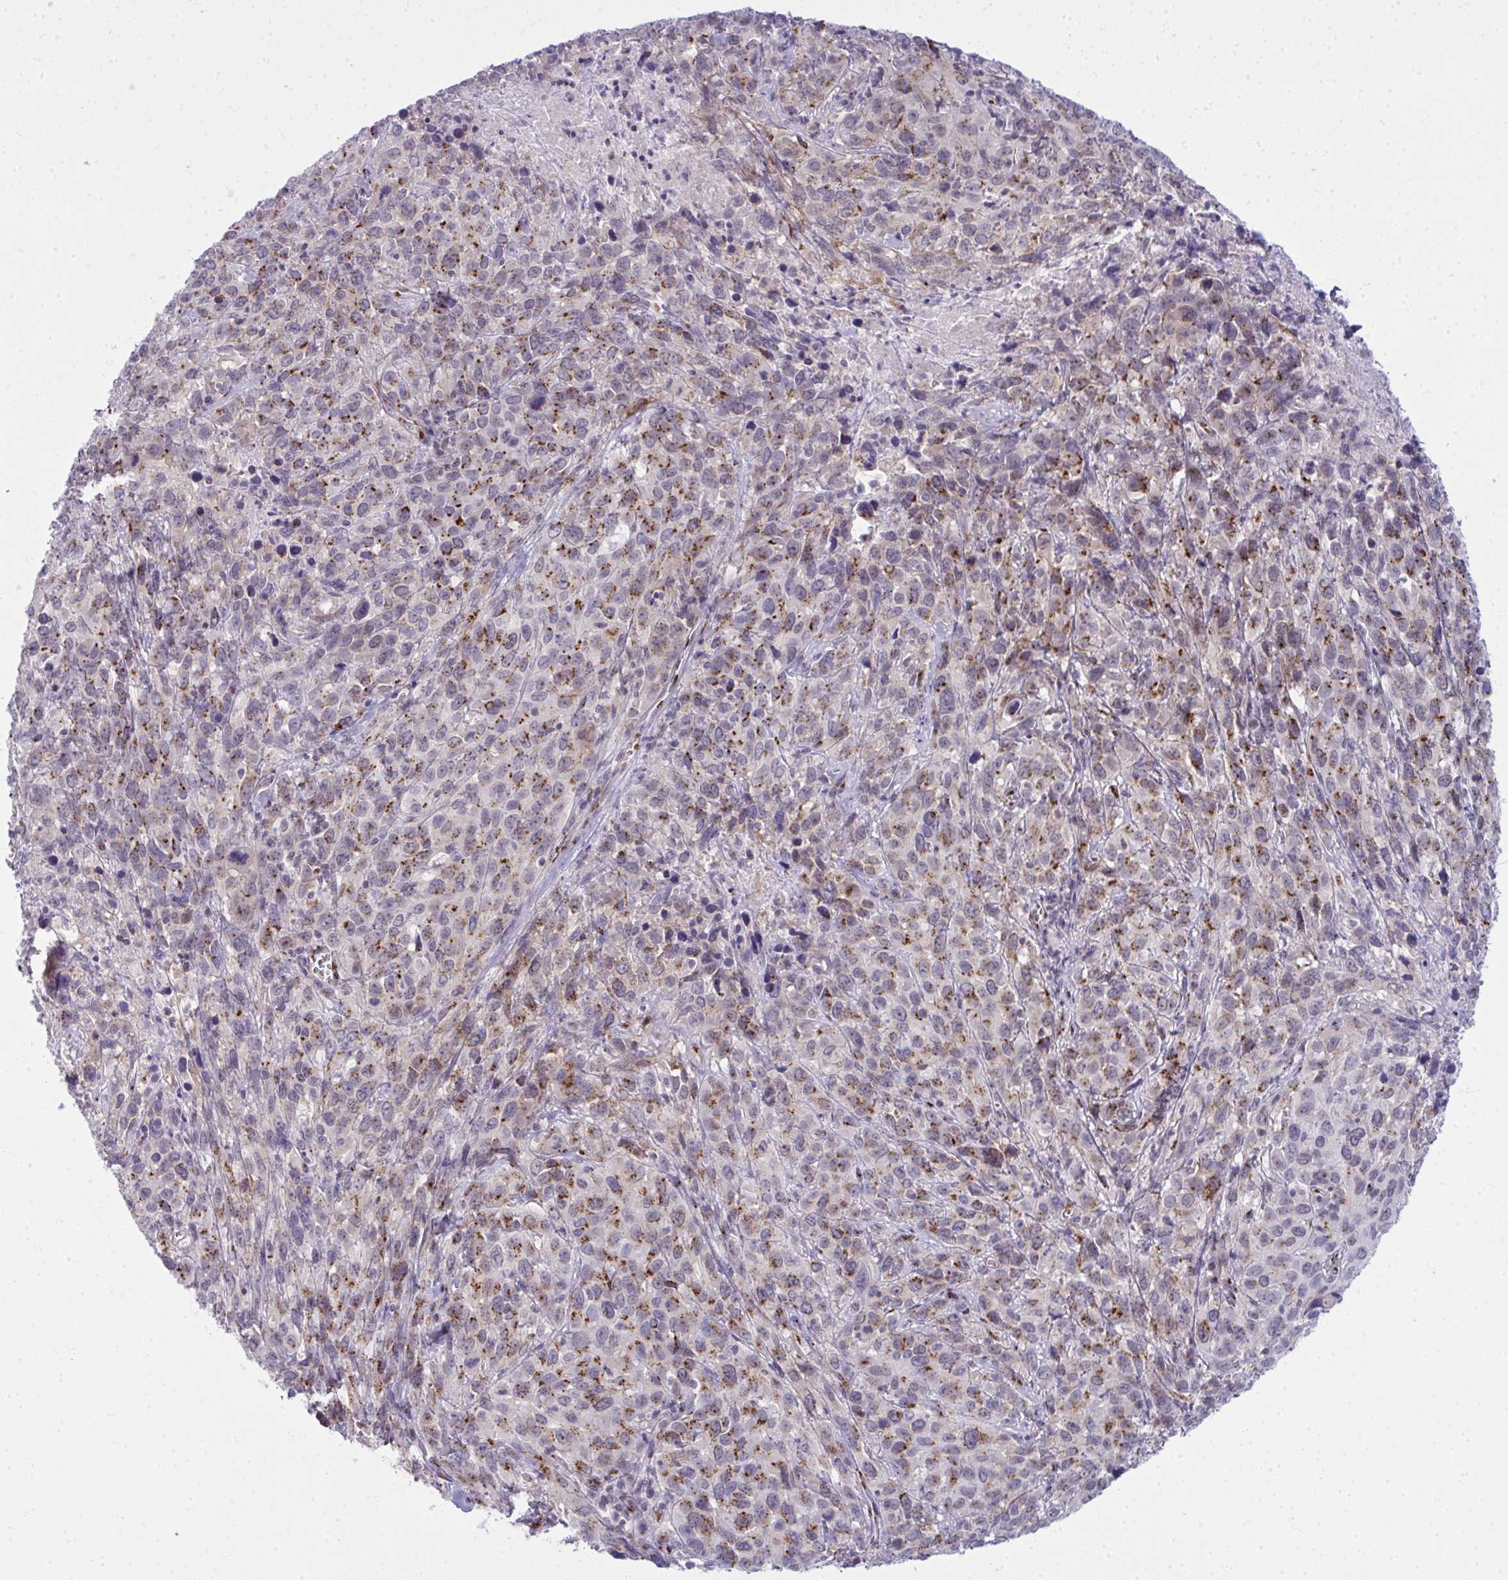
{"staining": {"intensity": "moderate", "quantity": ">75%", "location": "cytoplasmic/membranous"}, "tissue": "cervical cancer", "cell_type": "Tumor cells", "image_type": "cancer", "snomed": [{"axis": "morphology", "description": "Normal tissue, NOS"}, {"axis": "morphology", "description": "Squamous cell carcinoma, NOS"}, {"axis": "topography", "description": "Cervix"}], "caption": "Immunohistochemistry histopathology image of neoplastic tissue: cervical squamous cell carcinoma stained using IHC demonstrates medium levels of moderate protein expression localized specifically in the cytoplasmic/membranous of tumor cells, appearing as a cytoplasmic/membranous brown color.", "gene": "DTX4", "patient": {"sex": "female", "age": 51}}